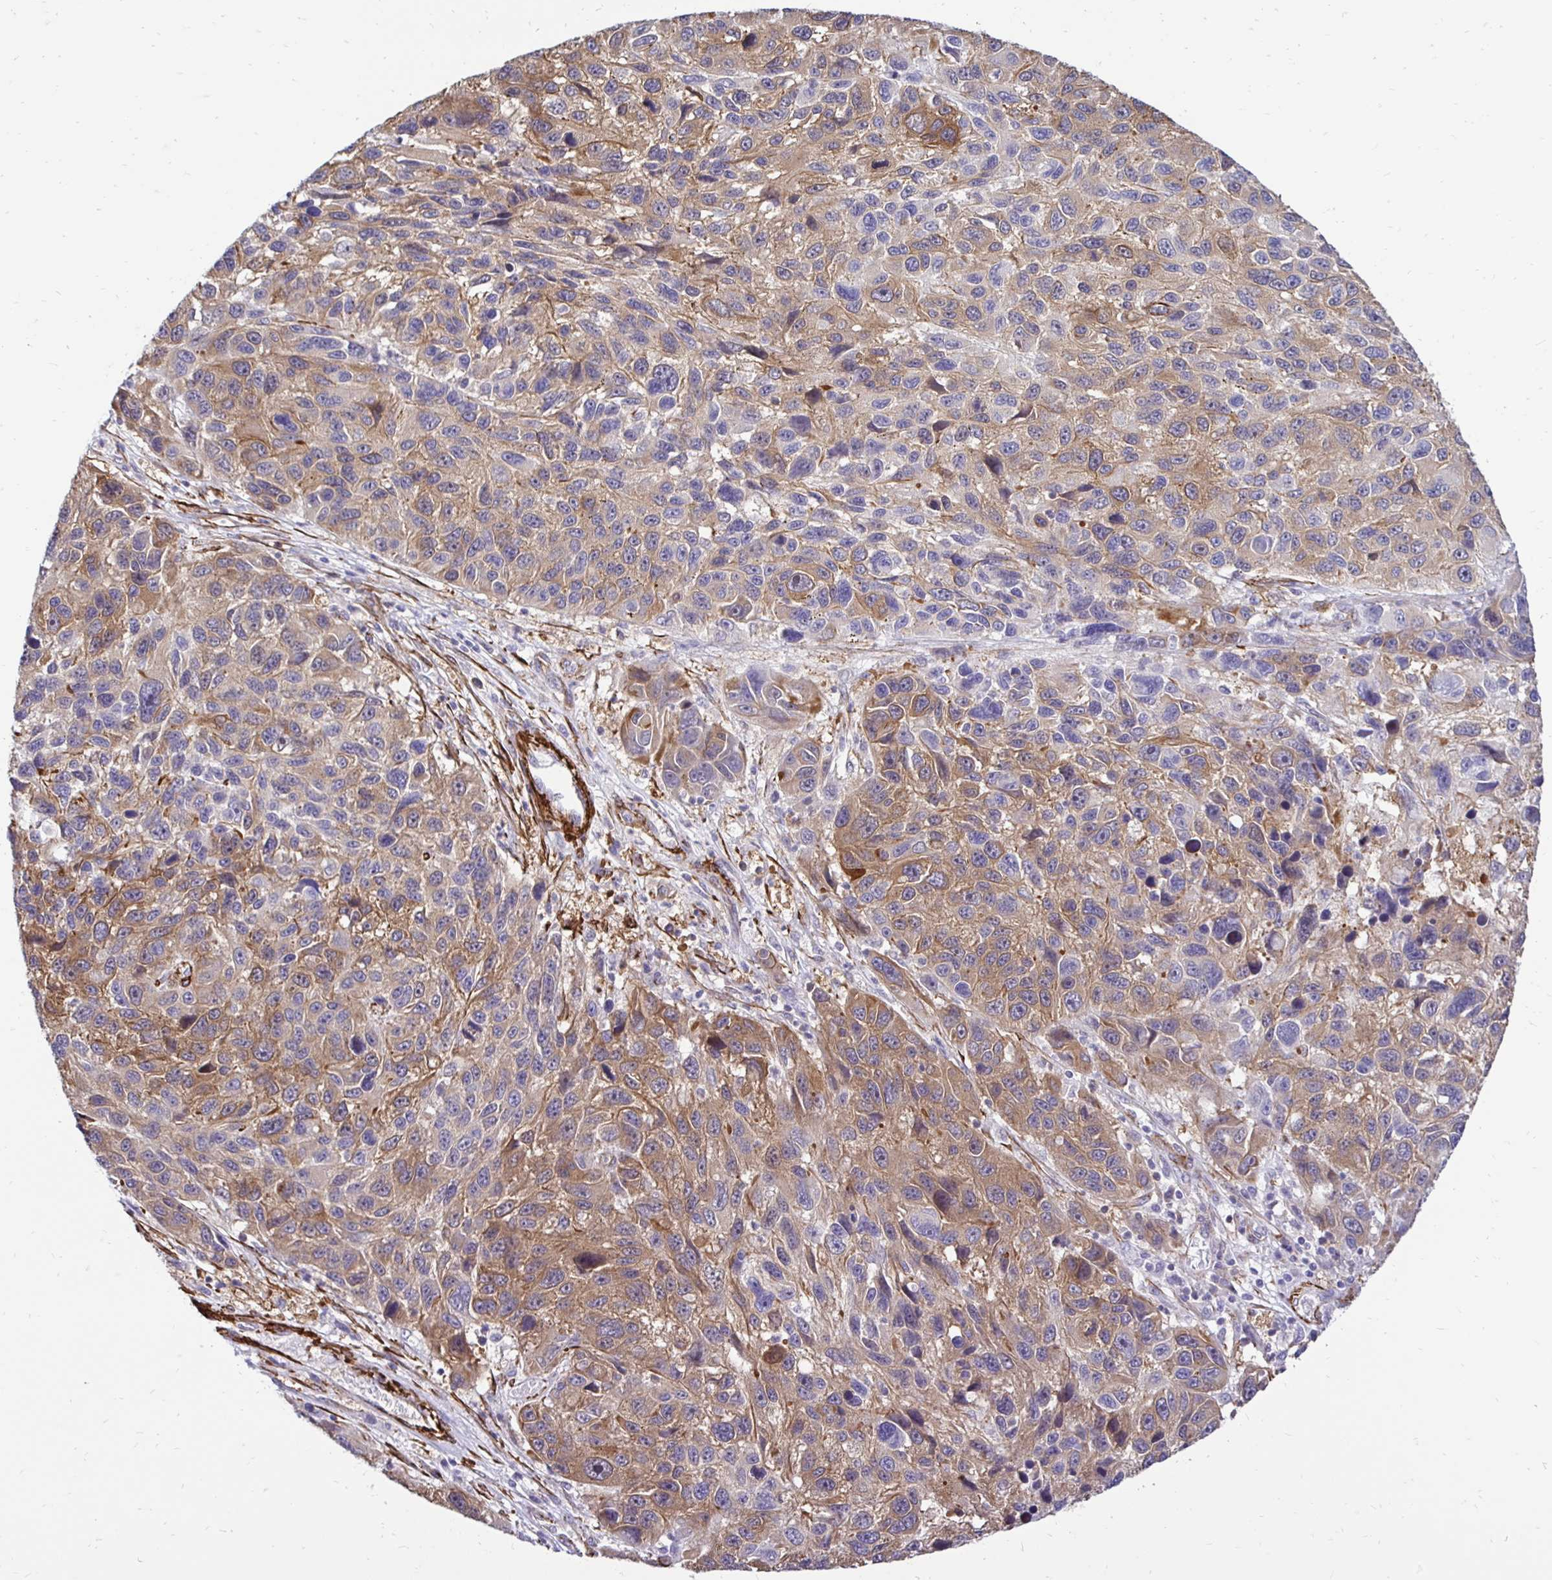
{"staining": {"intensity": "moderate", "quantity": ">75%", "location": "cytoplasmic/membranous"}, "tissue": "melanoma", "cell_type": "Tumor cells", "image_type": "cancer", "snomed": [{"axis": "morphology", "description": "Malignant melanoma, NOS"}, {"axis": "topography", "description": "Skin"}], "caption": "DAB (3,3'-diaminobenzidine) immunohistochemical staining of human malignant melanoma exhibits moderate cytoplasmic/membranous protein expression in about >75% of tumor cells. The staining is performed using DAB (3,3'-diaminobenzidine) brown chromogen to label protein expression. The nuclei are counter-stained blue using hematoxylin.", "gene": "CTPS1", "patient": {"sex": "male", "age": 53}}